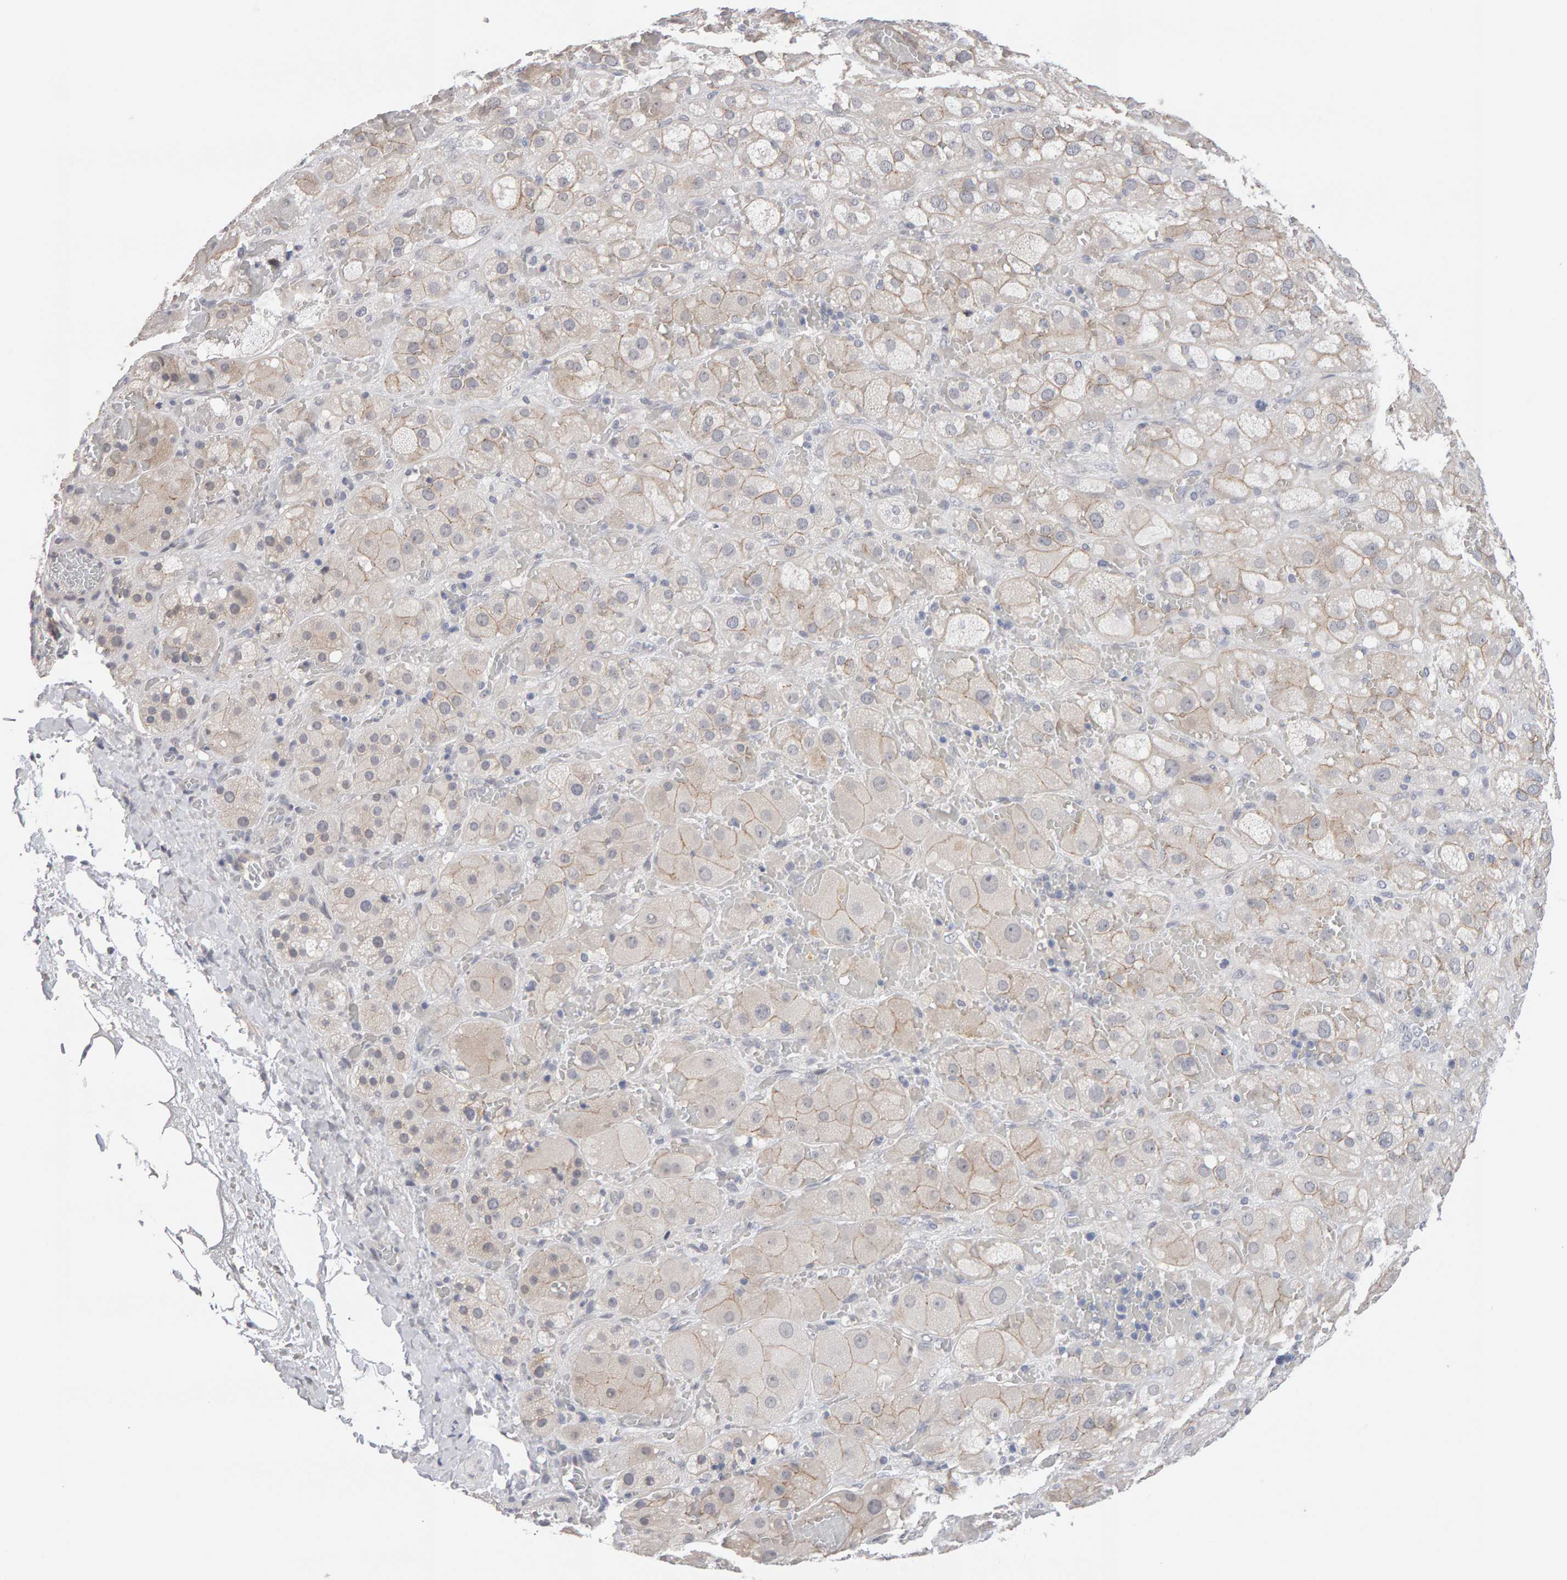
{"staining": {"intensity": "weak", "quantity": "25%-75%", "location": "cytoplasmic/membranous"}, "tissue": "adrenal gland", "cell_type": "Glandular cells", "image_type": "normal", "snomed": [{"axis": "morphology", "description": "Normal tissue, NOS"}, {"axis": "topography", "description": "Adrenal gland"}], "caption": "This image displays normal adrenal gland stained with IHC to label a protein in brown. The cytoplasmic/membranous of glandular cells show weak positivity for the protein. Nuclei are counter-stained blue.", "gene": "HNF4A", "patient": {"sex": "female", "age": 47}}